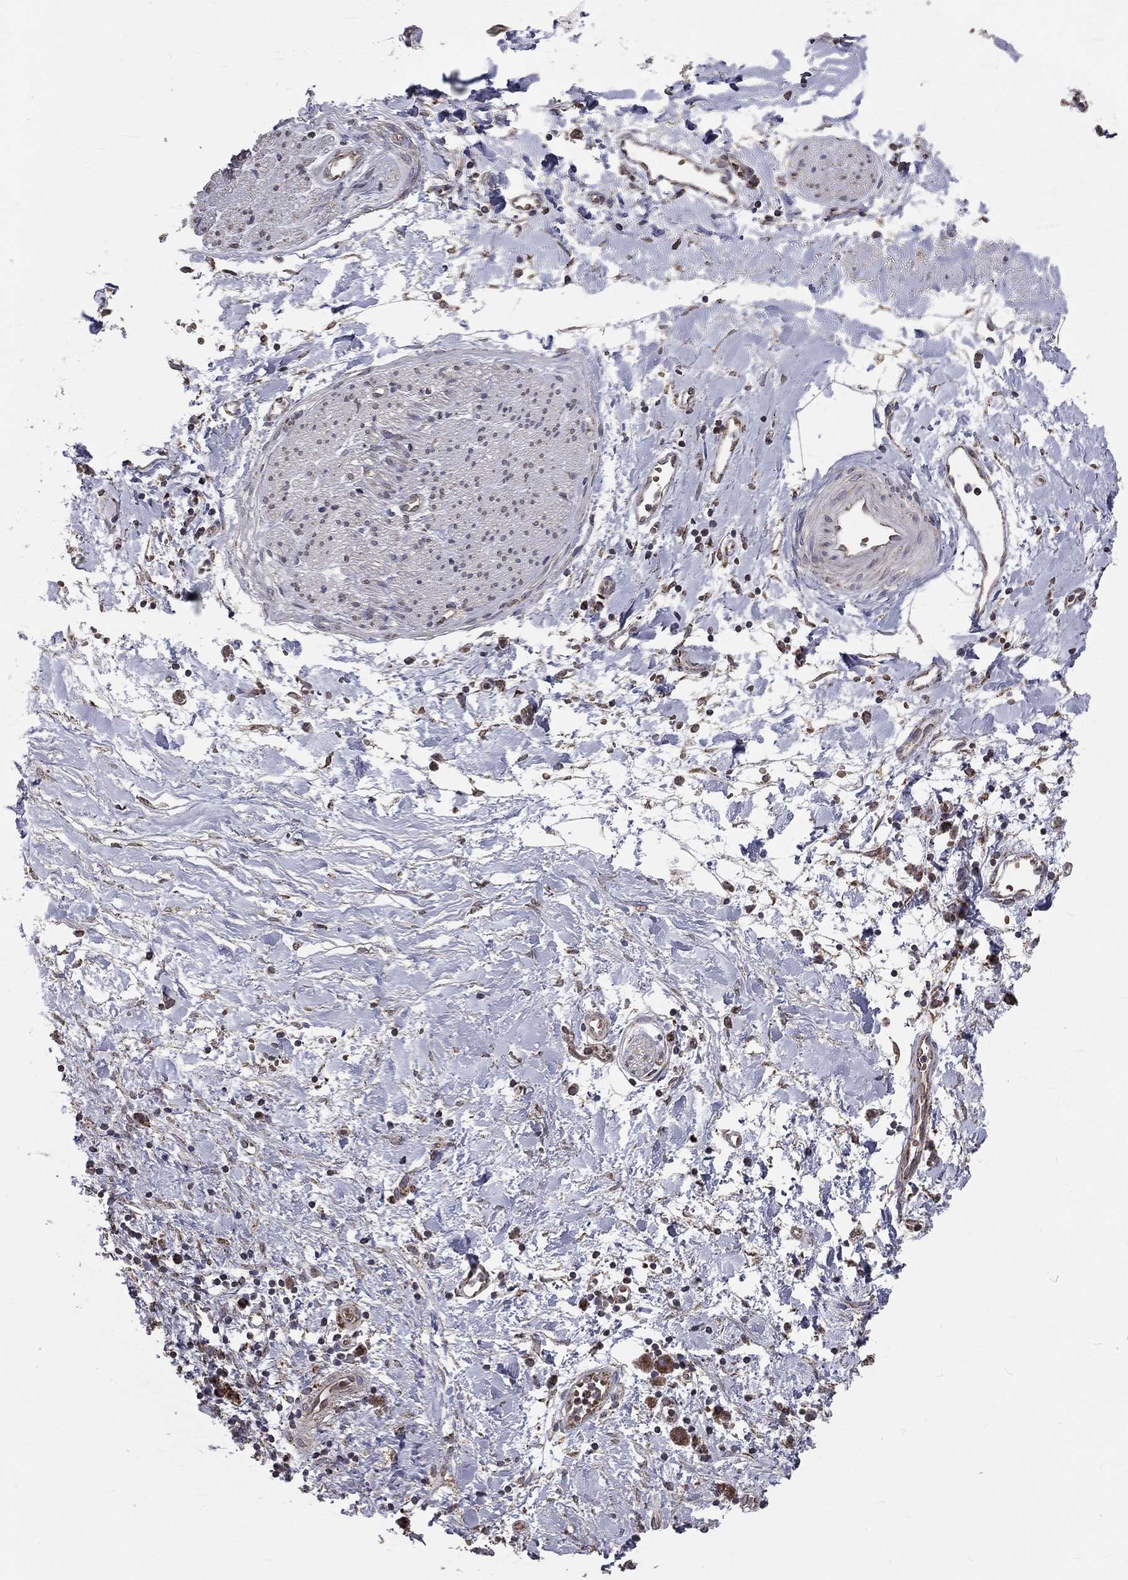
{"staining": {"intensity": "moderate", "quantity": "<25%", "location": "cytoplasmic/membranous"}, "tissue": "soft tissue", "cell_type": "Fibroblasts", "image_type": "normal", "snomed": [{"axis": "morphology", "description": "Normal tissue, NOS"}, {"axis": "morphology", "description": "Adenocarcinoma, NOS"}, {"axis": "topography", "description": "Pancreas"}, {"axis": "topography", "description": "Peripheral nerve tissue"}], "caption": "Brown immunohistochemical staining in unremarkable soft tissue demonstrates moderate cytoplasmic/membranous positivity in about <25% of fibroblasts. Immunohistochemistry (ihc) stains the protein of interest in brown and the nuclei are stained blue.", "gene": "MRPL46", "patient": {"sex": "male", "age": 61}}